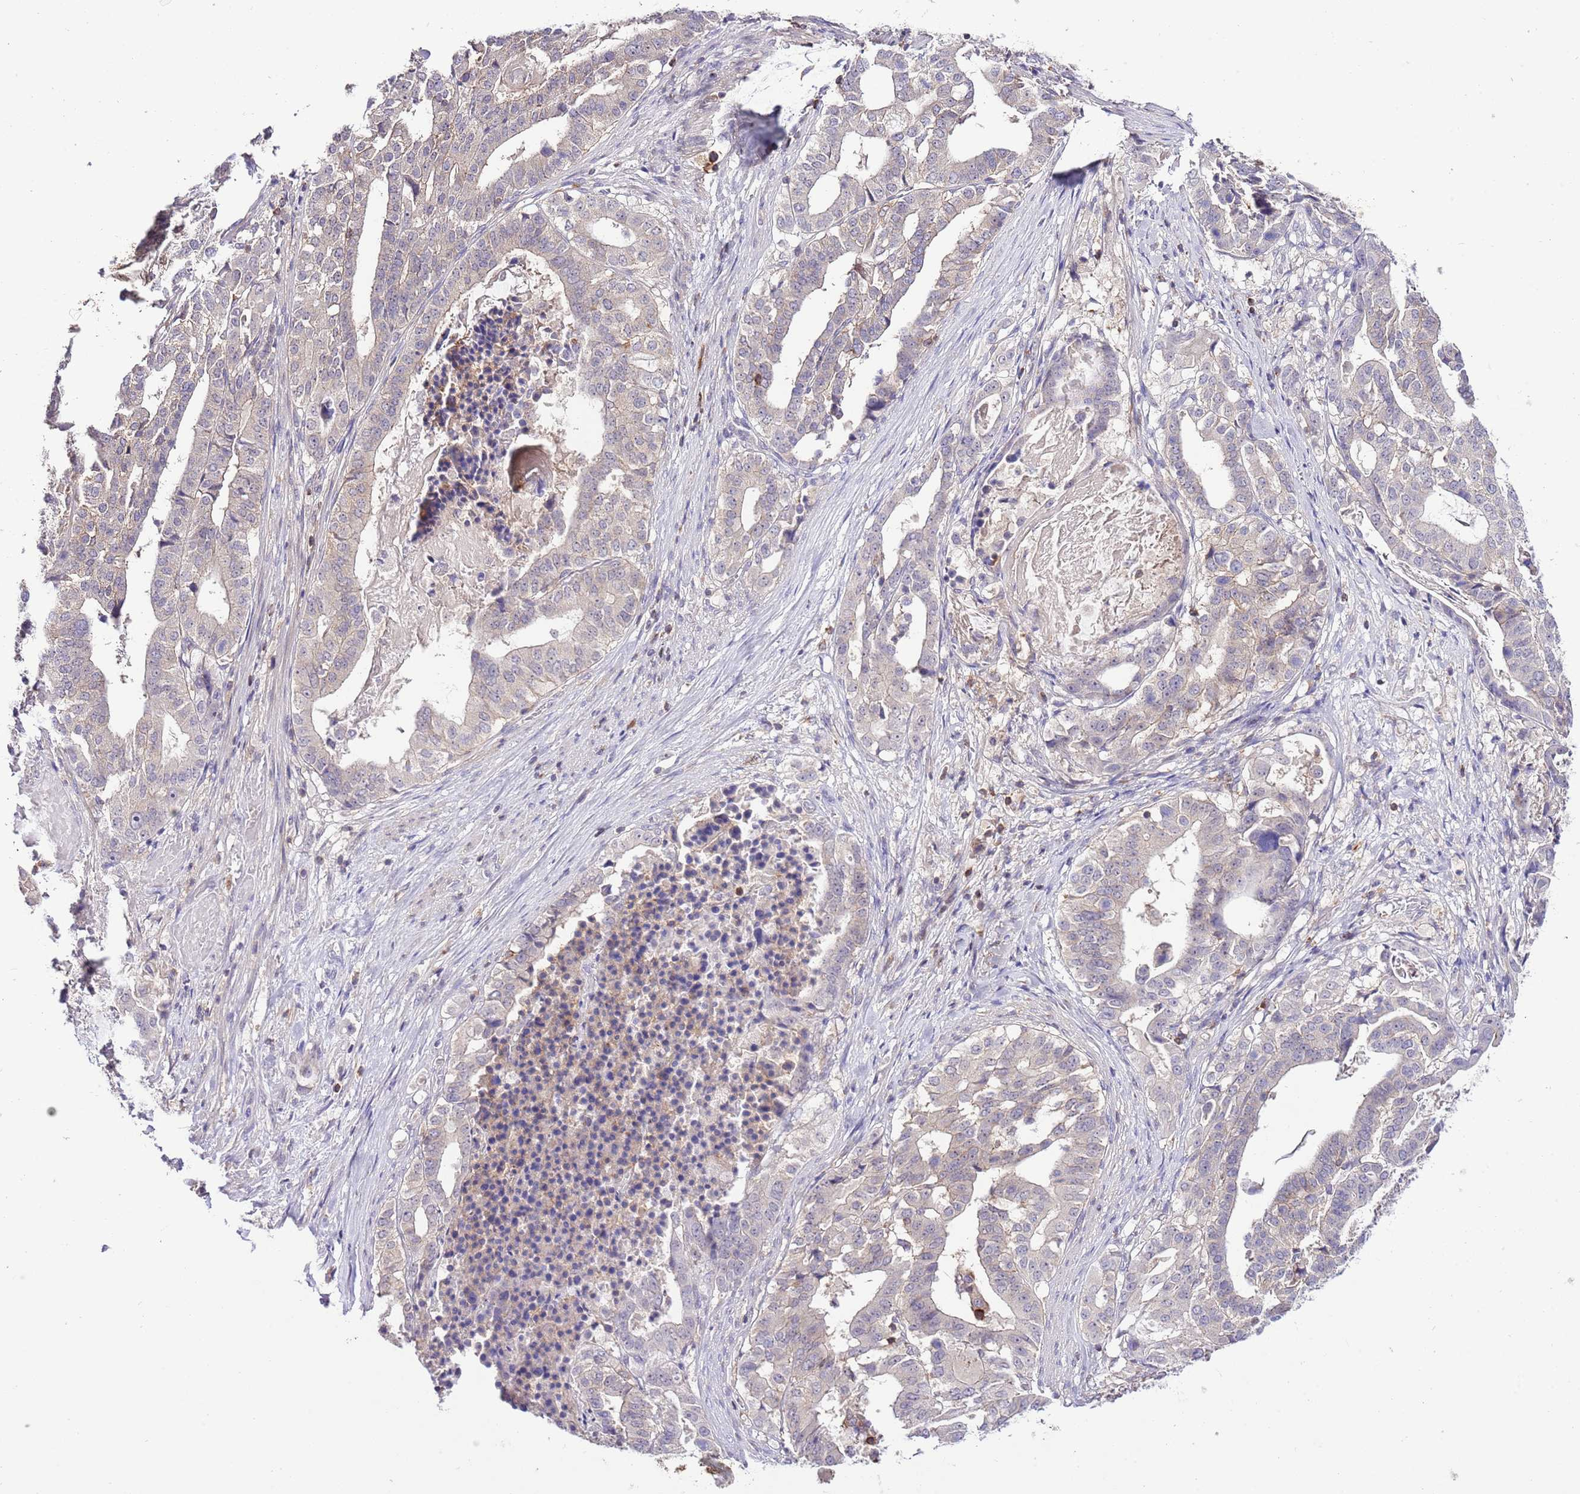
{"staining": {"intensity": "negative", "quantity": "none", "location": "none"}, "tissue": "stomach cancer", "cell_type": "Tumor cells", "image_type": "cancer", "snomed": [{"axis": "morphology", "description": "Adenocarcinoma, NOS"}, {"axis": "topography", "description": "Stomach"}], "caption": "Tumor cells show no significant staining in stomach cancer (adenocarcinoma). Nuclei are stained in blue.", "gene": "EFHD1", "patient": {"sex": "male", "age": 48}}